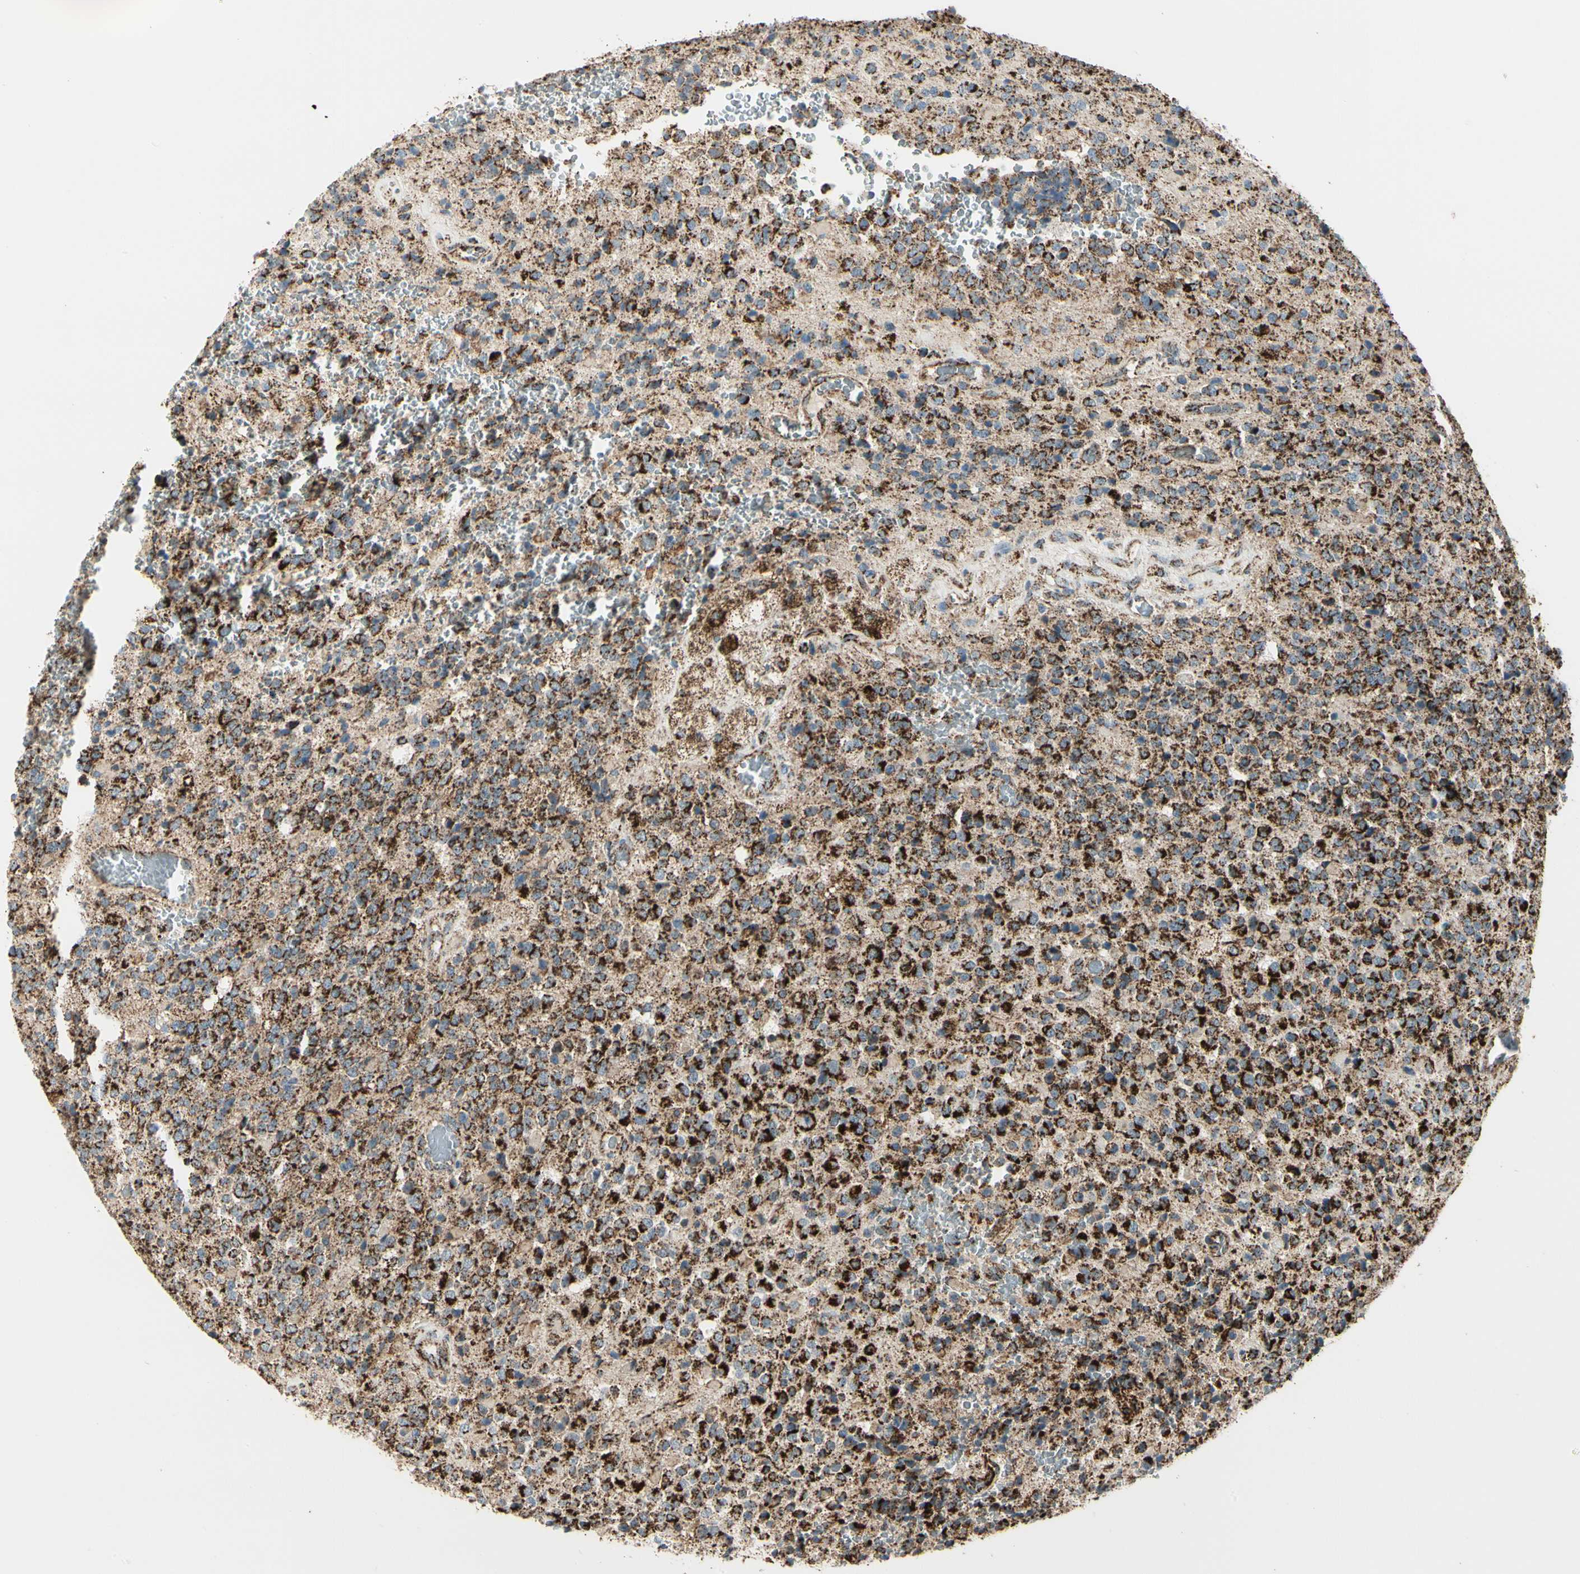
{"staining": {"intensity": "strong", "quantity": ">75%", "location": "cytoplasmic/membranous"}, "tissue": "glioma", "cell_type": "Tumor cells", "image_type": "cancer", "snomed": [{"axis": "morphology", "description": "Glioma, malignant, High grade"}, {"axis": "topography", "description": "pancreas cauda"}], "caption": "Brown immunohistochemical staining in malignant high-grade glioma demonstrates strong cytoplasmic/membranous positivity in approximately >75% of tumor cells.", "gene": "ME2", "patient": {"sex": "male", "age": 60}}